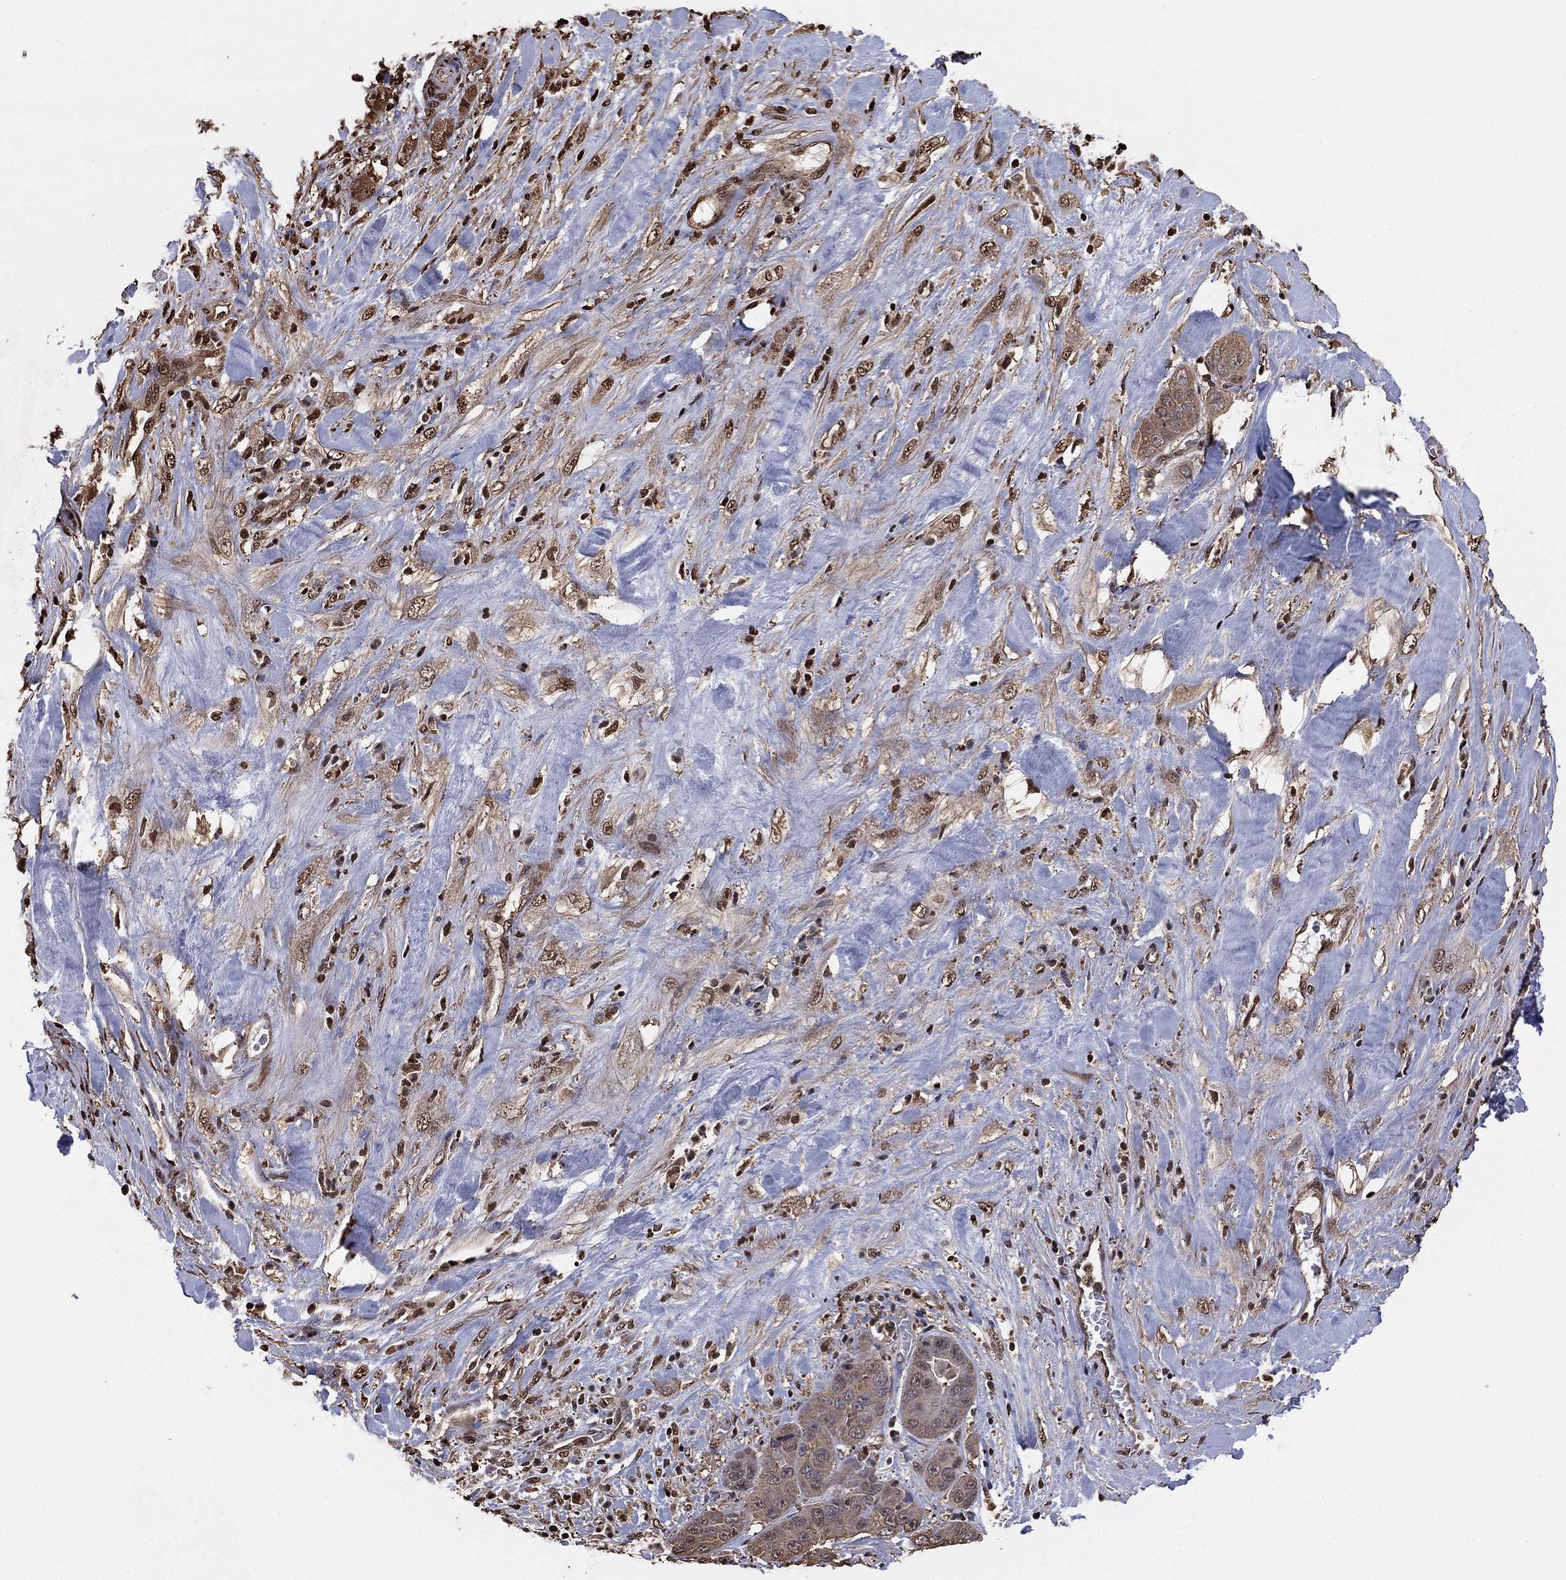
{"staining": {"intensity": "moderate", "quantity": ">75%", "location": "cytoplasmic/membranous"}, "tissue": "liver cancer", "cell_type": "Tumor cells", "image_type": "cancer", "snomed": [{"axis": "morphology", "description": "Cholangiocarcinoma"}, {"axis": "topography", "description": "Liver"}], "caption": "Immunohistochemical staining of human cholangiocarcinoma (liver) reveals moderate cytoplasmic/membranous protein staining in about >75% of tumor cells.", "gene": "GAPDH", "patient": {"sex": "female", "age": 52}}